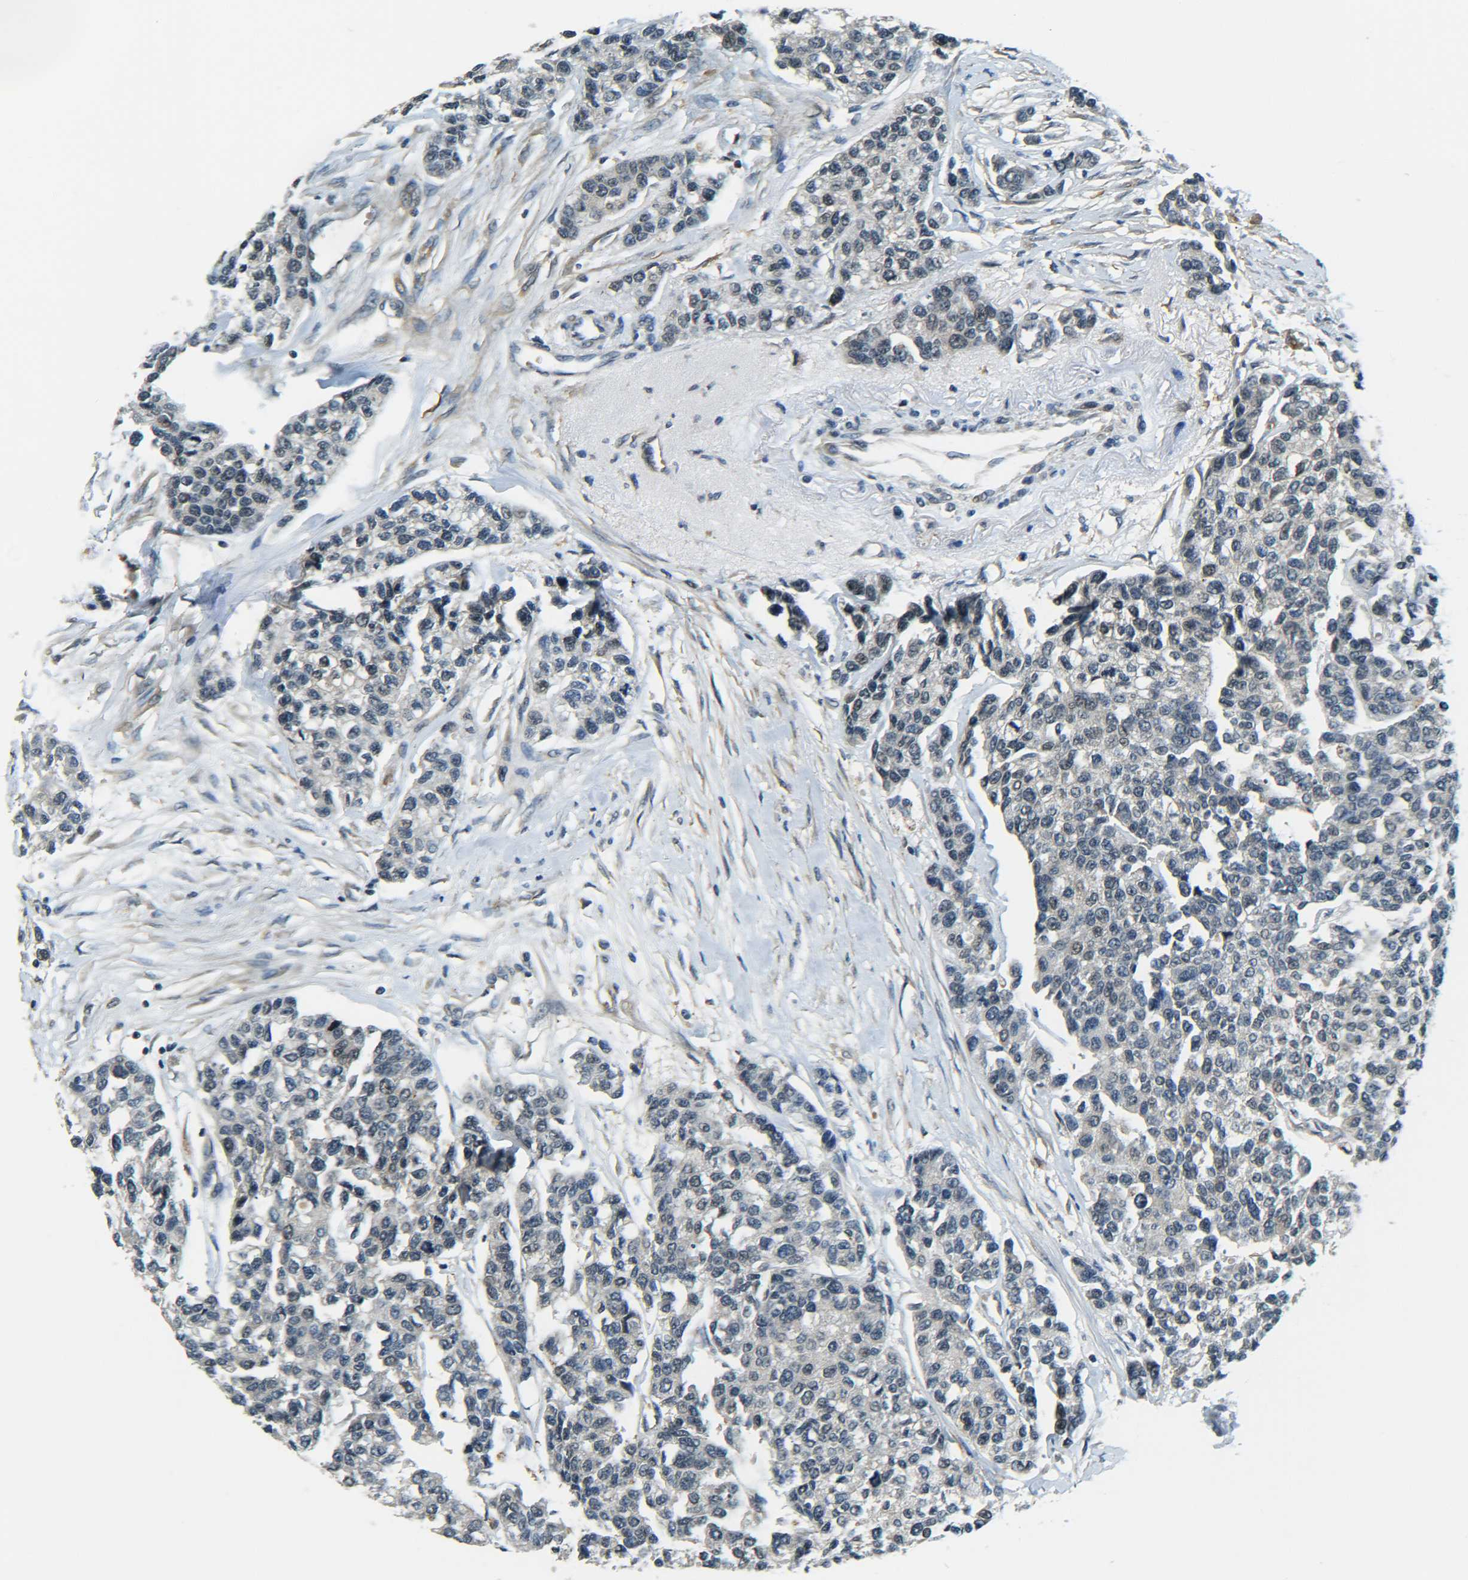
{"staining": {"intensity": "negative", "quantity": "none", "location": "none"}, "tissue": "breast cancer", "cell_type": "Tumor cells", "image_type": "cancer", "snomed": [{"axis": "morphology", "description": "Duct carcinoma"}, {"axis": "topography", "description": "Breast"}], "caption": "This photomicrograph is of breast cancer (infiltrating ductal carcinoma) stained with IHC to label a protein in brown with the nuclei are counter-stained blue. There is no staining in tumor cells.", "gene": "DAB2", "patient": {"sex": "female", "age": 51}}